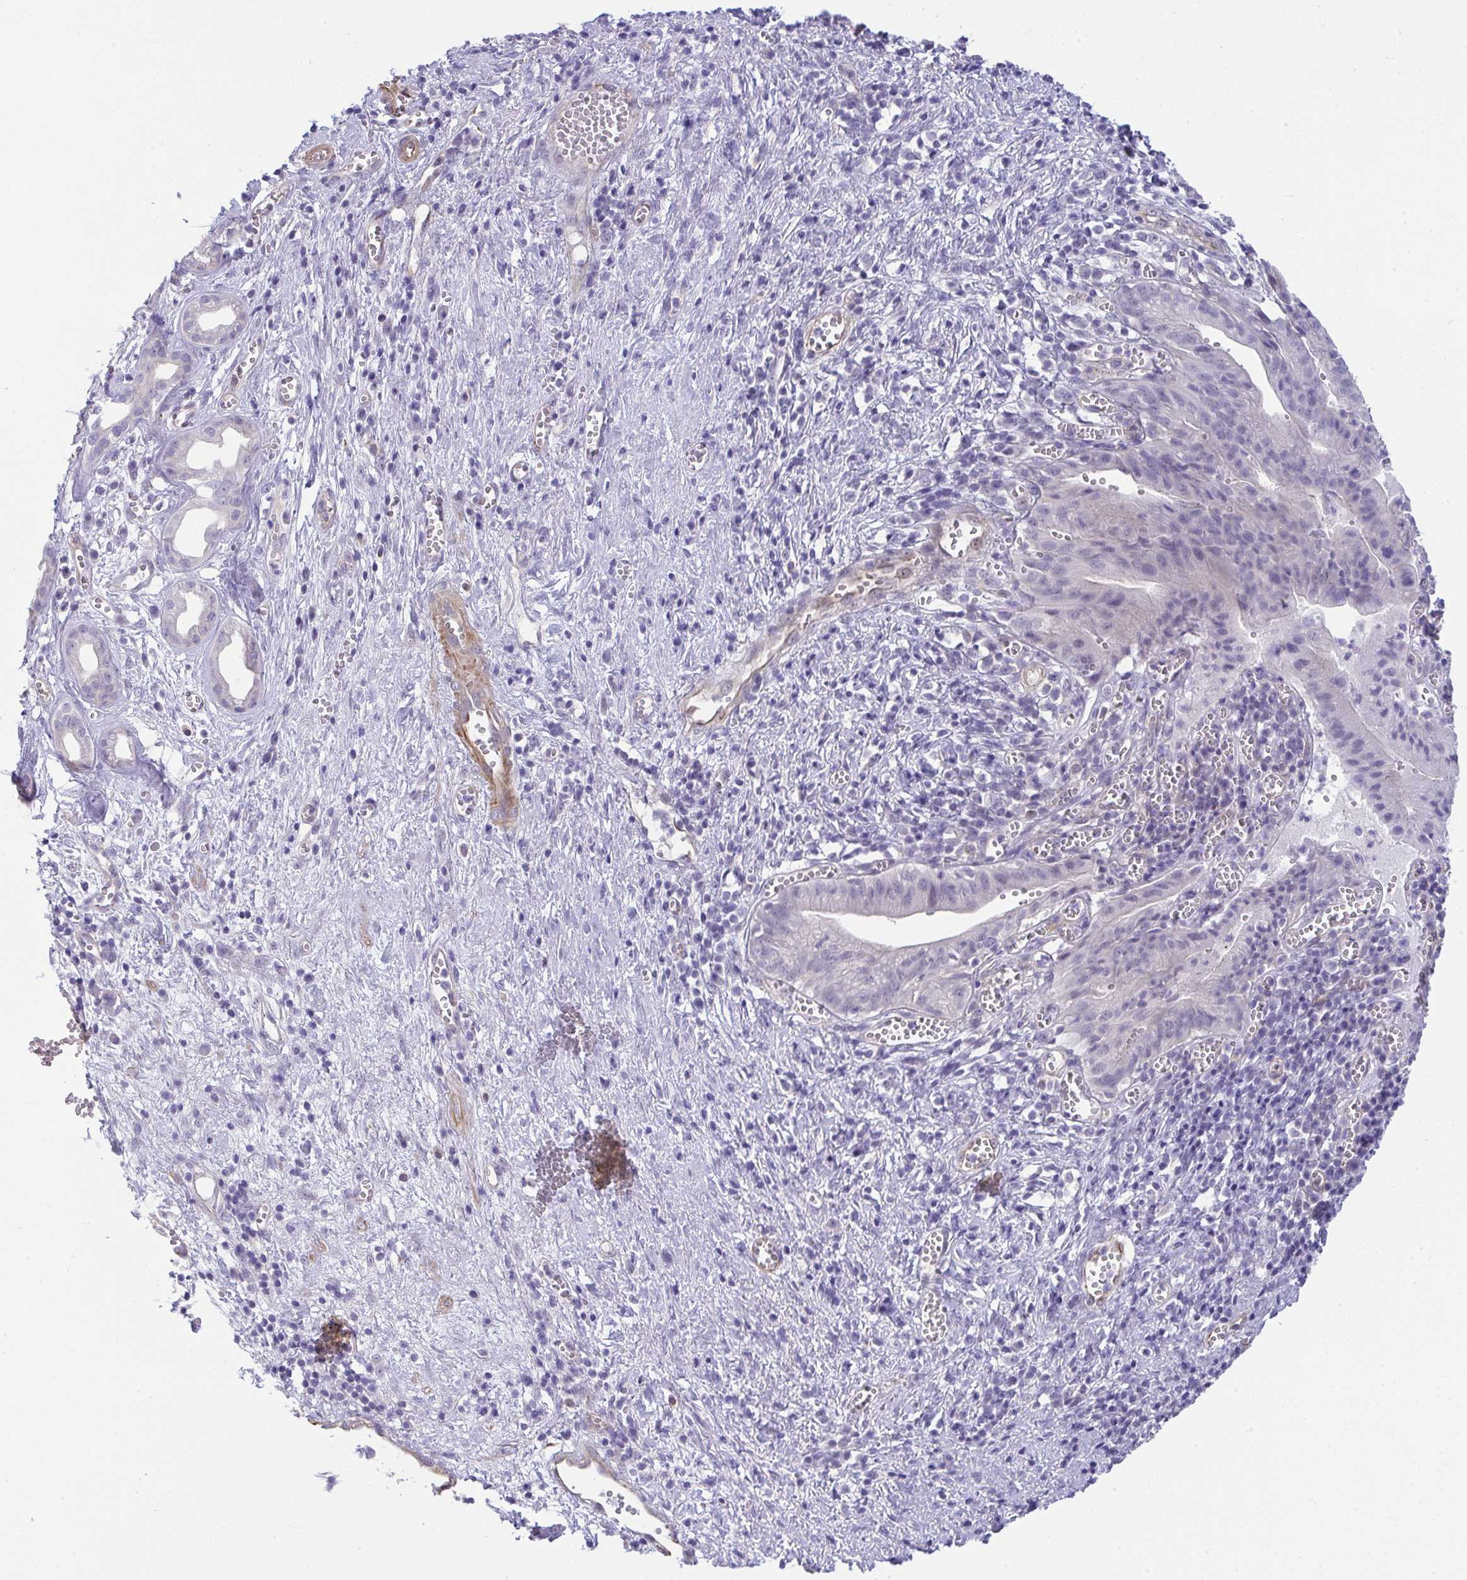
{"staining": {"intensity": "negative", "quantity": "none", "location": "none"}, "tissue": "pancreatic cancer", "cell_type": "Tumor cells", "image_type": "cancer", "snomed": [{"axis": "morphology", "description": "Adenocarcinoma, NOS"}, {"axis": "topography", "description": "Pancreas"}], "caption": "Immunohistochemistry (IHC) of pancreatic cancer (adenocarcinoma) demonstrates no staining in tumor cells.", "gene": "MYL12A", "patient": {"sex": "female", "age": 73}}